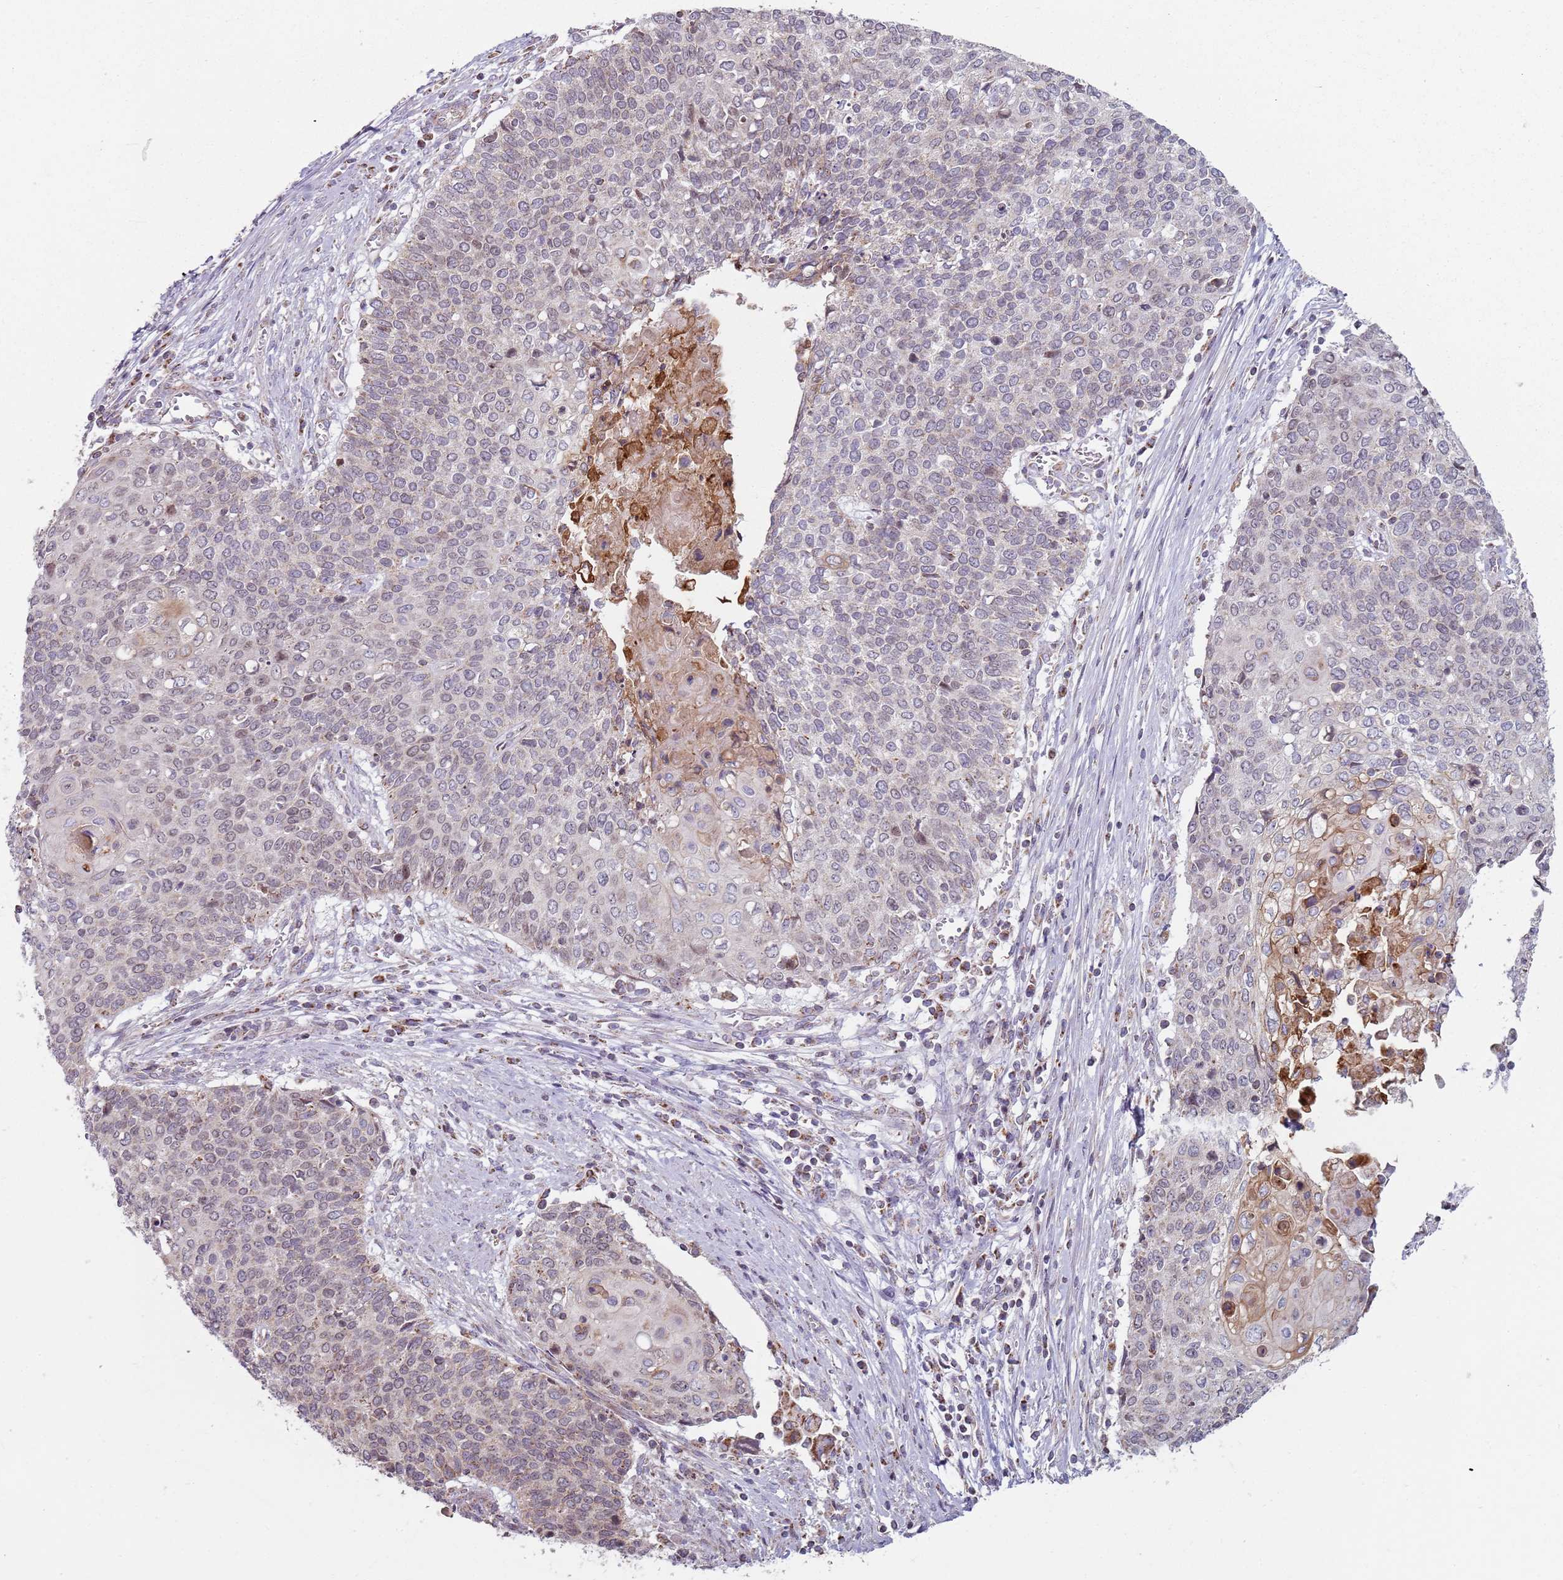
{"staining": {"intensity": "weak", "quantity": "25%-75%", "location": "cytoplasmic/membranous"}, "tissue": "cervical cancer", "cell_type": "Tumor cells", "image_type": "cancer", "snomed": [{"axis": "morphology", "description": "Squamous cell carcinoma, NOS"}, {"axis": "topography", "description": "Cervix"}], "caption": "Immunohistochemistry (DAB) staining of human cervical cancer exhibits weak cytoplasmic/membranous protein staining in approximately 25%-75% of tumor cells. The staining was performed using DAB, with brown indicating positive protein expression. Nuclei are stained blue with hematoxylin.", "gene": "GAS8", "patient": {"sex": "female", "age": 39}}